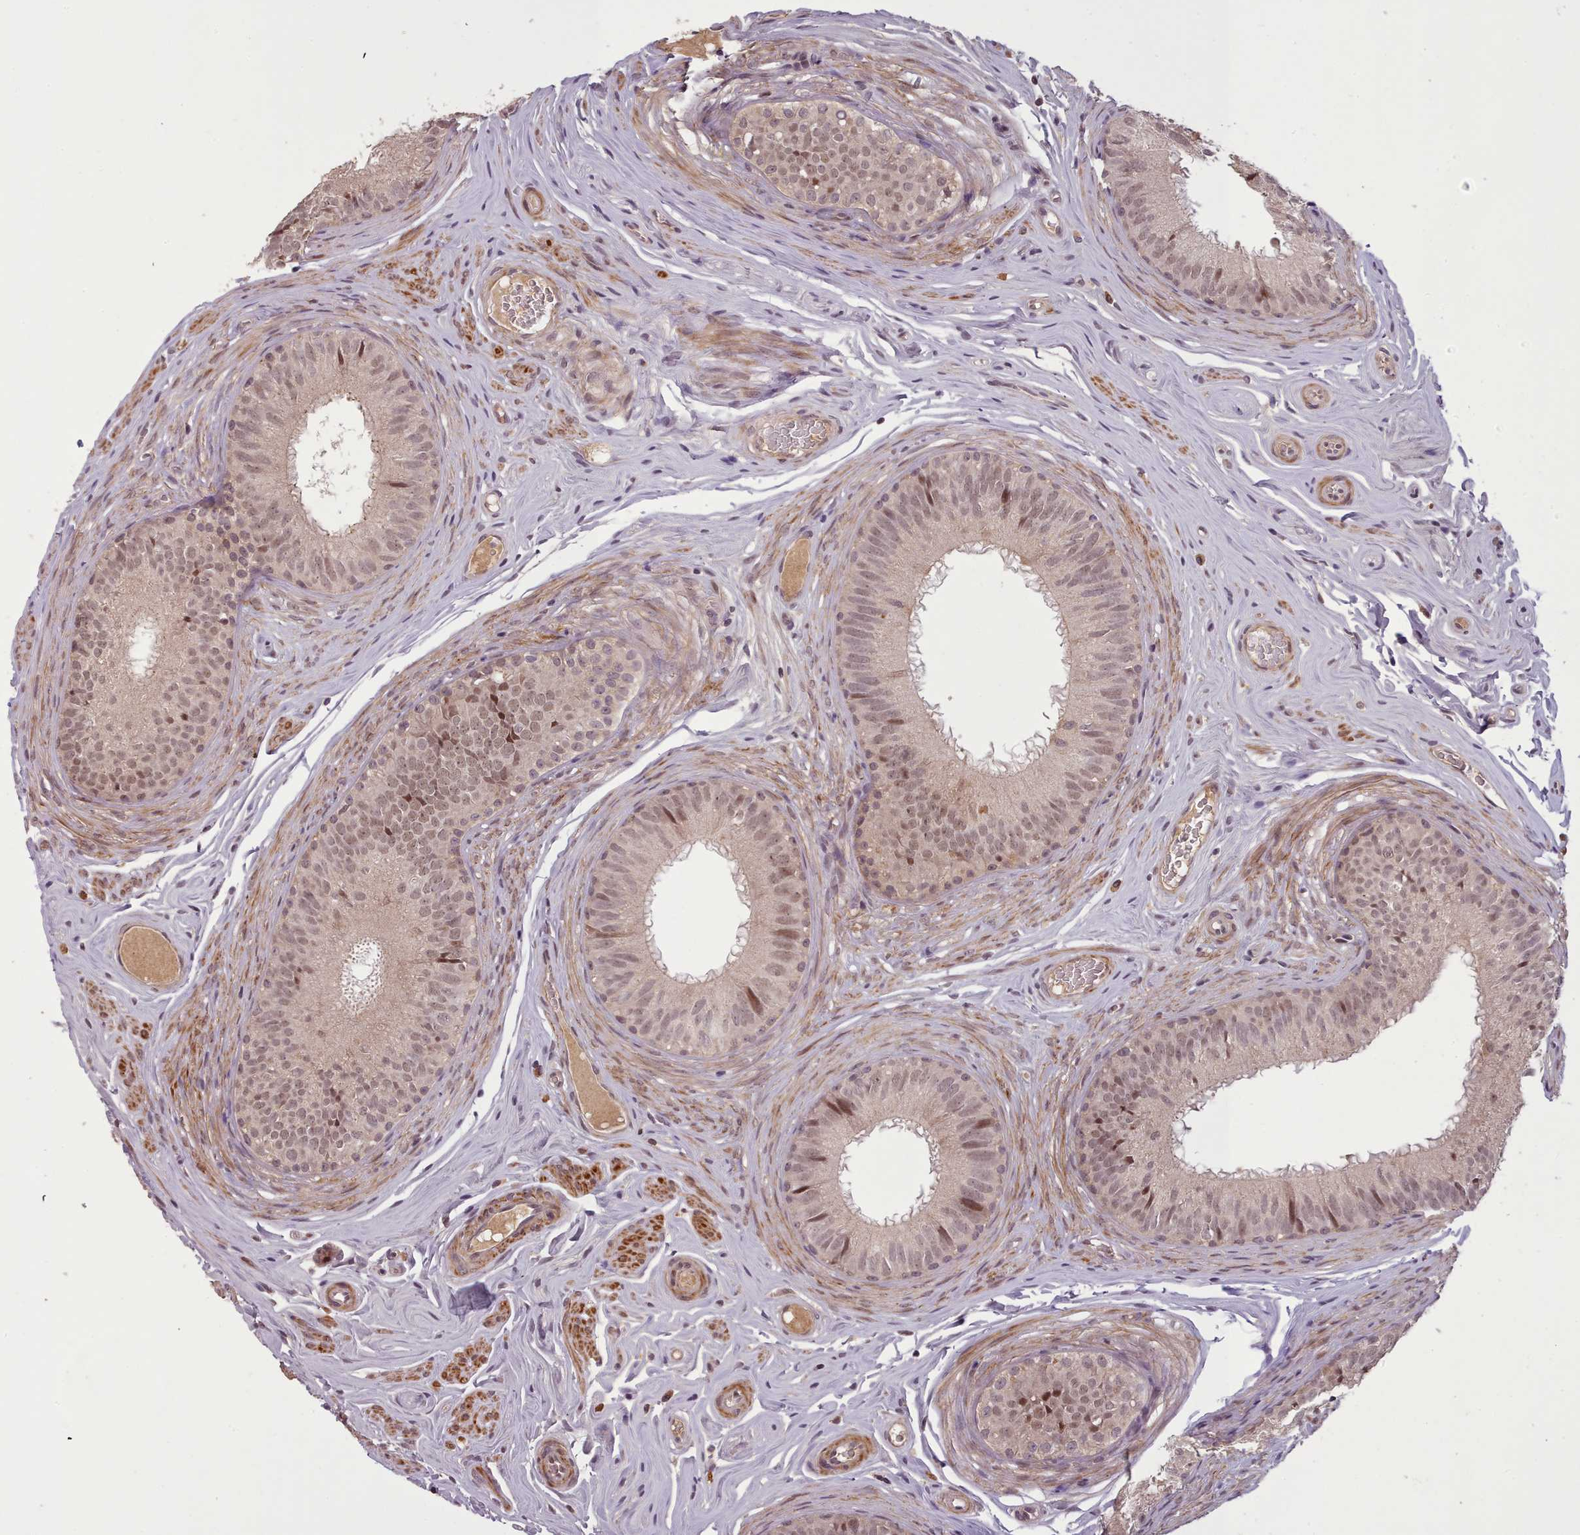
{"staining": {"intensity": "moderate", "quantity": "25%-75%", "location": "cytoplasmic/membranous,nuclear"}, "tissue": "epididymis", "cell_type": "Glandular cells", "image_type": "normal", "snomed": [{"axis": "morphology", "description": "Normal tissue, NOS"}, {"axis": "topography", "description": "Epididymis, spermatic cord, NOS"}], "caption": "The immunohistochemical stain highlights moderate cytoplasmic/membranous,nuclear positivity in glandular cells of normal epididymis. (IHC, brightfield microscopy, high magnification).", "gene": "CDC6", "patient": {"sex": "male", "age": 25}}